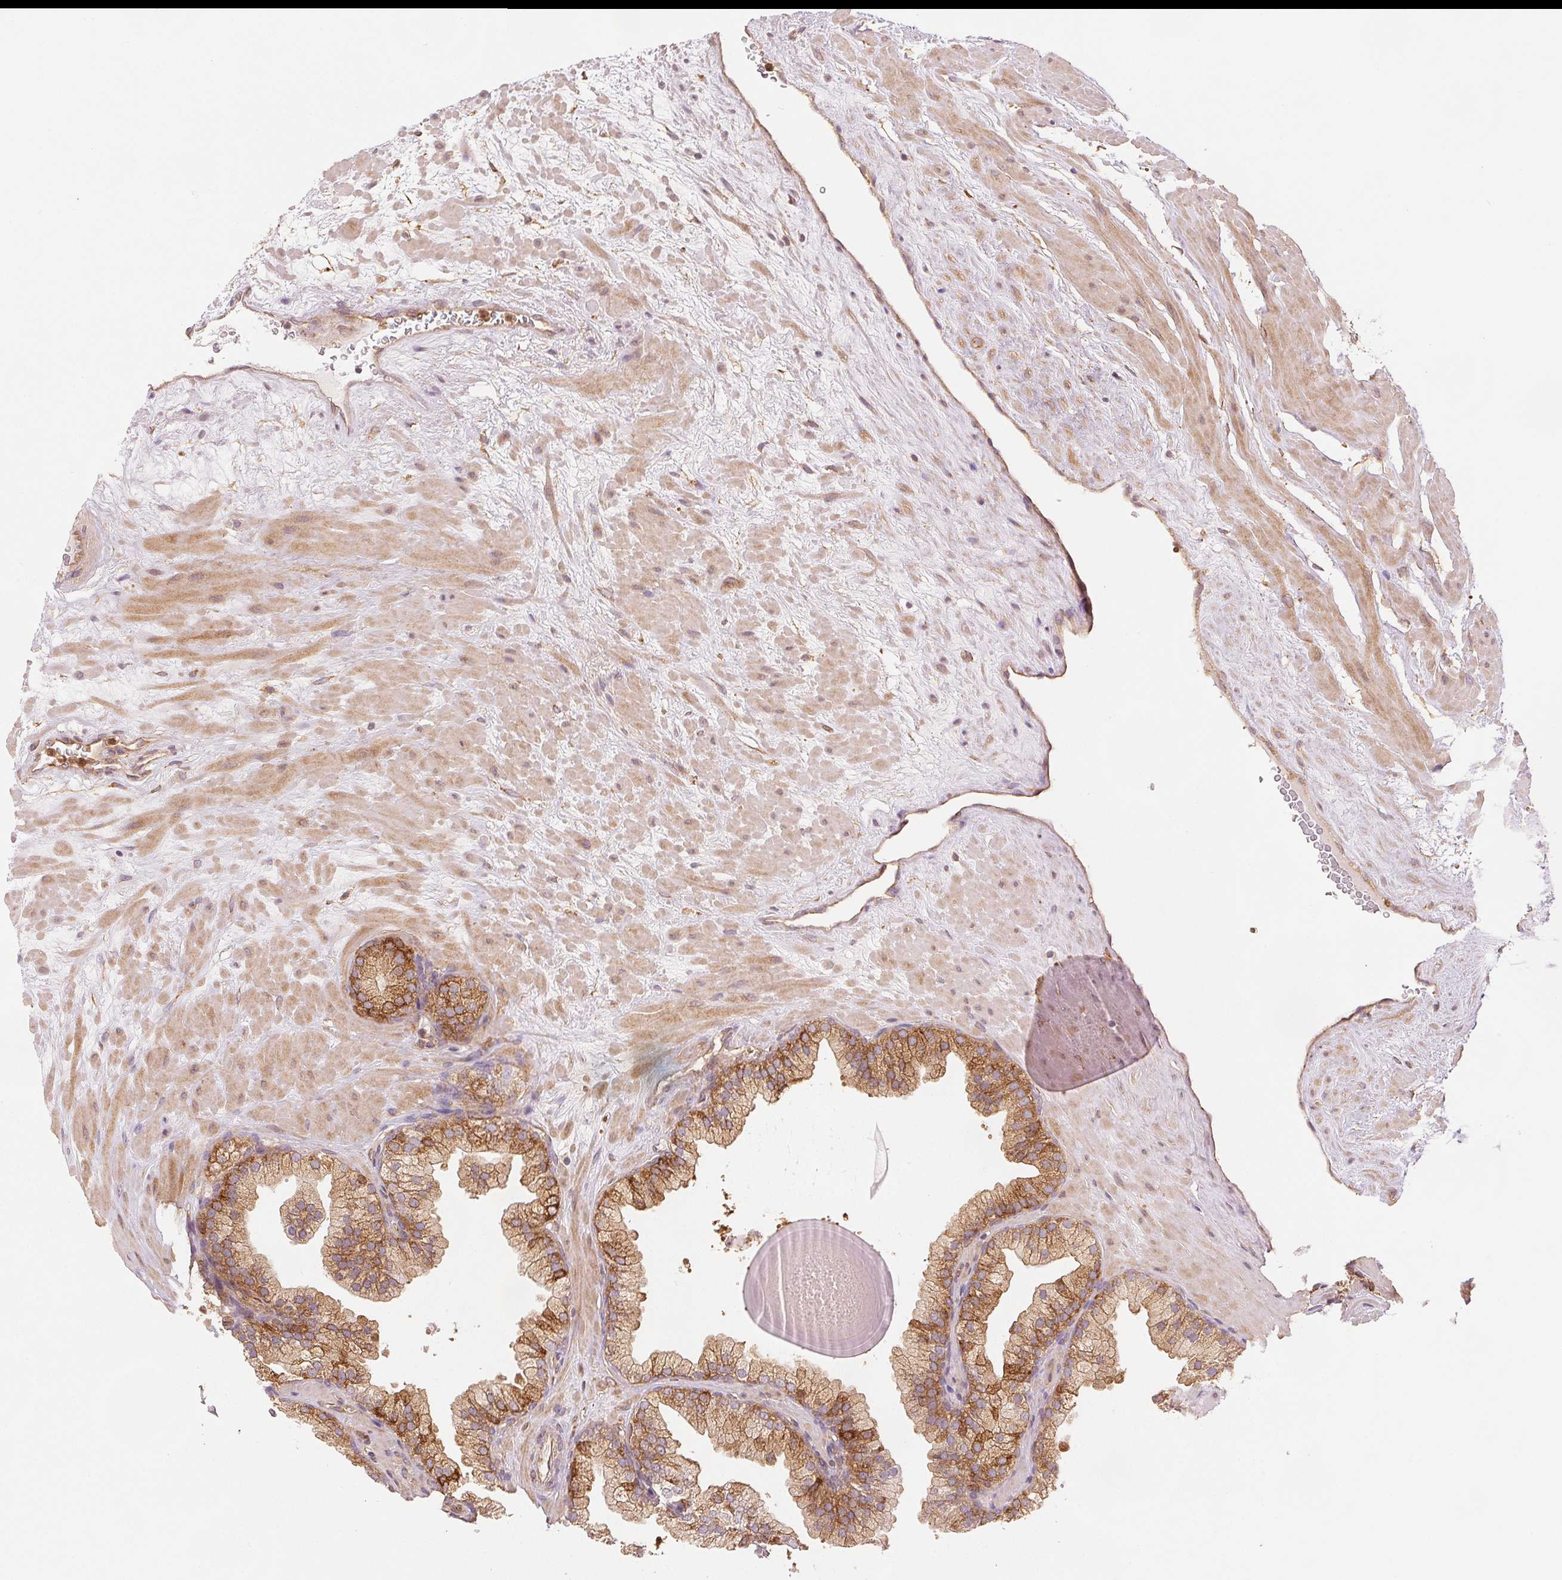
{"staining": {"intensity": "moderate", "quantity": "25%-75%", "location": "cytoplasmic/membranous"}, "tissue": "prostate", "cell_type": "Glandular cells", "image_type": "normal", "snomed": [{"axis": "morphology", "description": "Normal tissue, NOS"}, {"axis": "topography", "description": "Prostate"}, {"axis": "topography", "description": "Peripheral nerve tissue"}], "caption": "Immunohistochemistry (IHC) histopathology image of unremarkable human prostate stained for a protein (brown), which displays medium levels of moderate cytoplasmic/membranous expression in about 25%-75% of glandular cells.", "gene": "DIAPH2", "patient": {"sex": "male", "age": 61}}